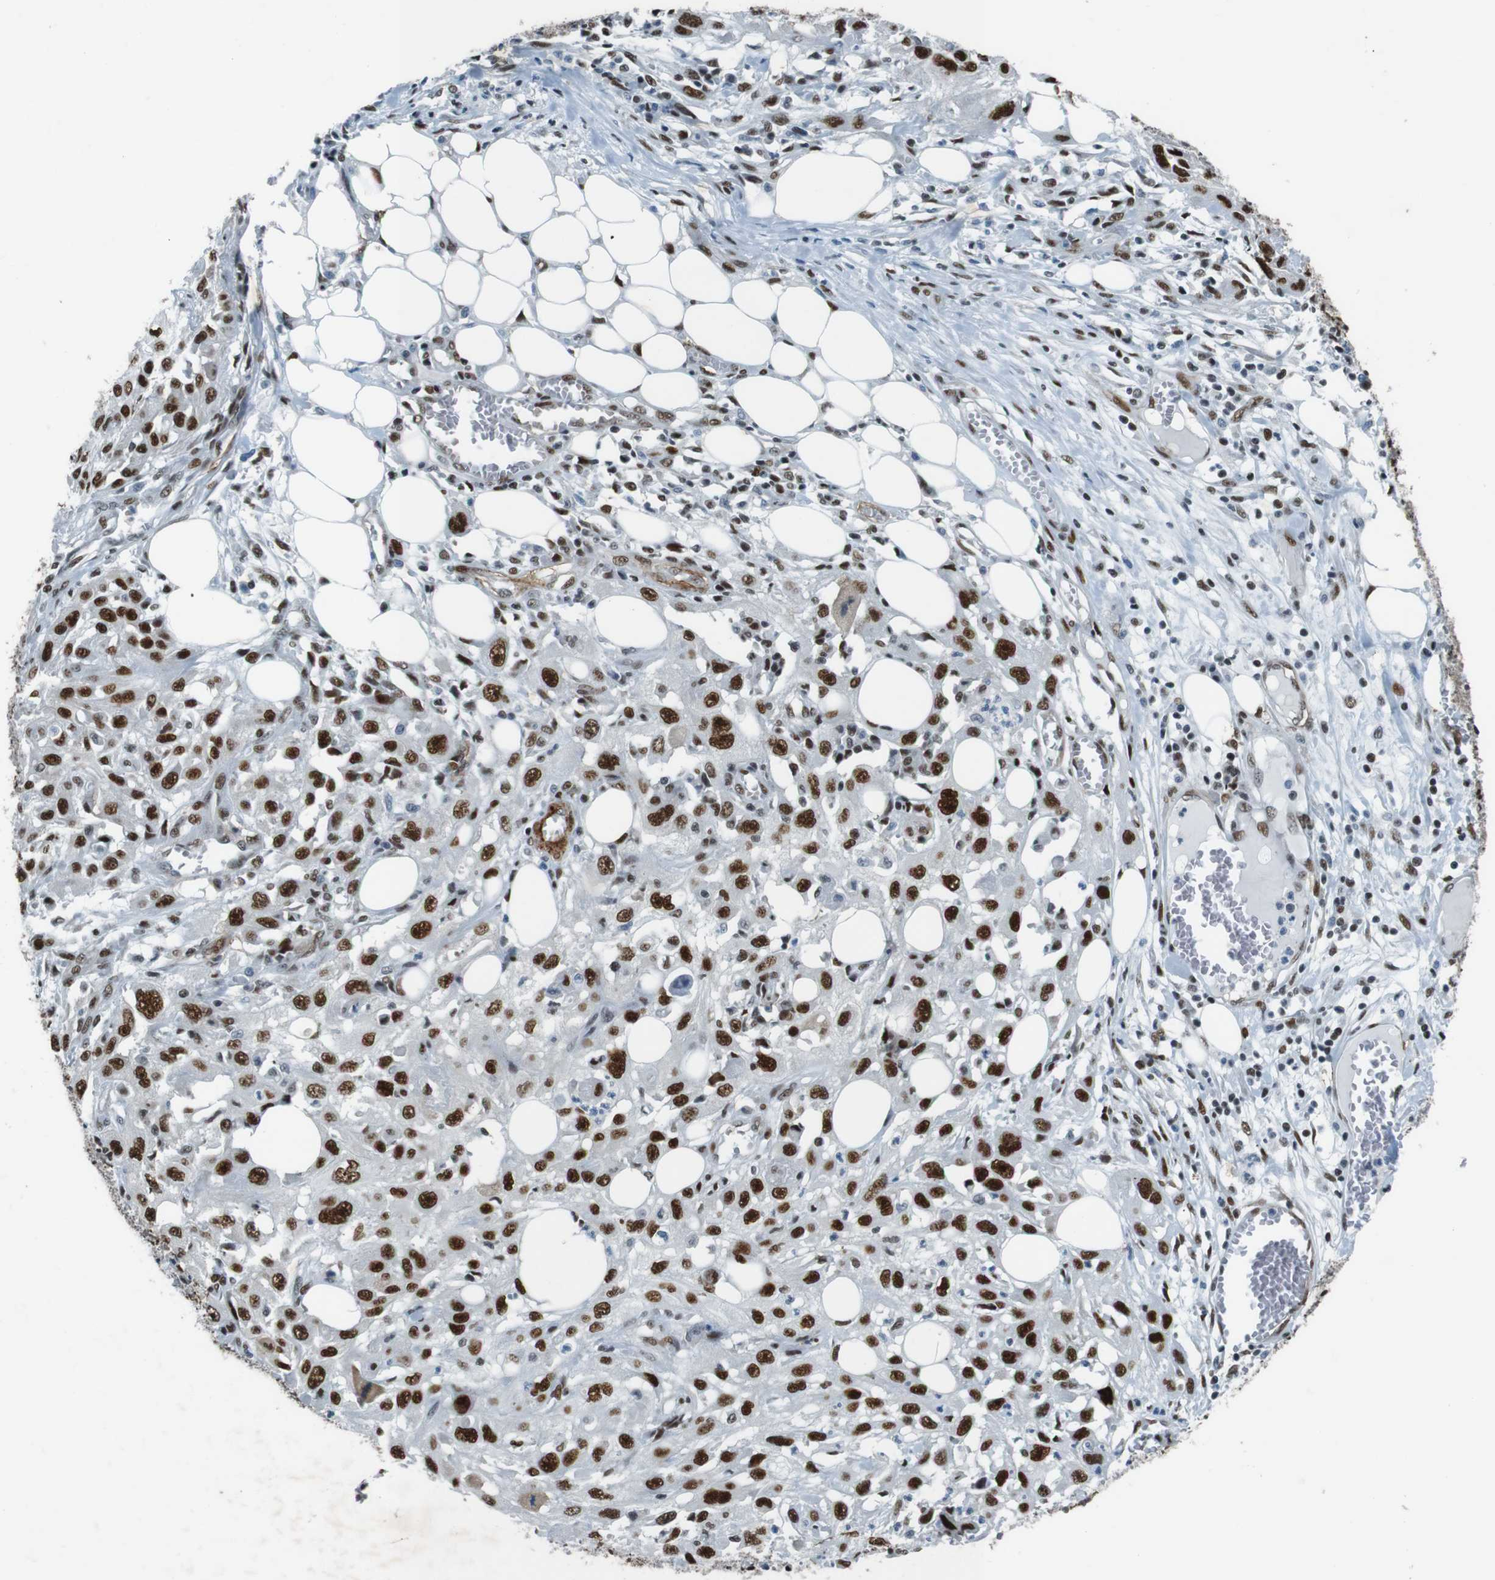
{"staining": {"intensity": "strong", "quantity": ">75%", "location": "nuclear"}, "tissue": "skin cancer", "cell_type": "Tumor cells", "image_type": "cancer", "snomed": [{"axis": "morphology", "description": "Squamous cell carcinoma, NOS"}, {"axis": "topography", "description": "Skin"}], "caption": "This is an image of IHC staining of squamous cell carcinoma (skin), which shows strong positivity in the nuclear of tumor cells.", "gene": "HEXIM1", "patient": {"sex": "male", "age": 75}}